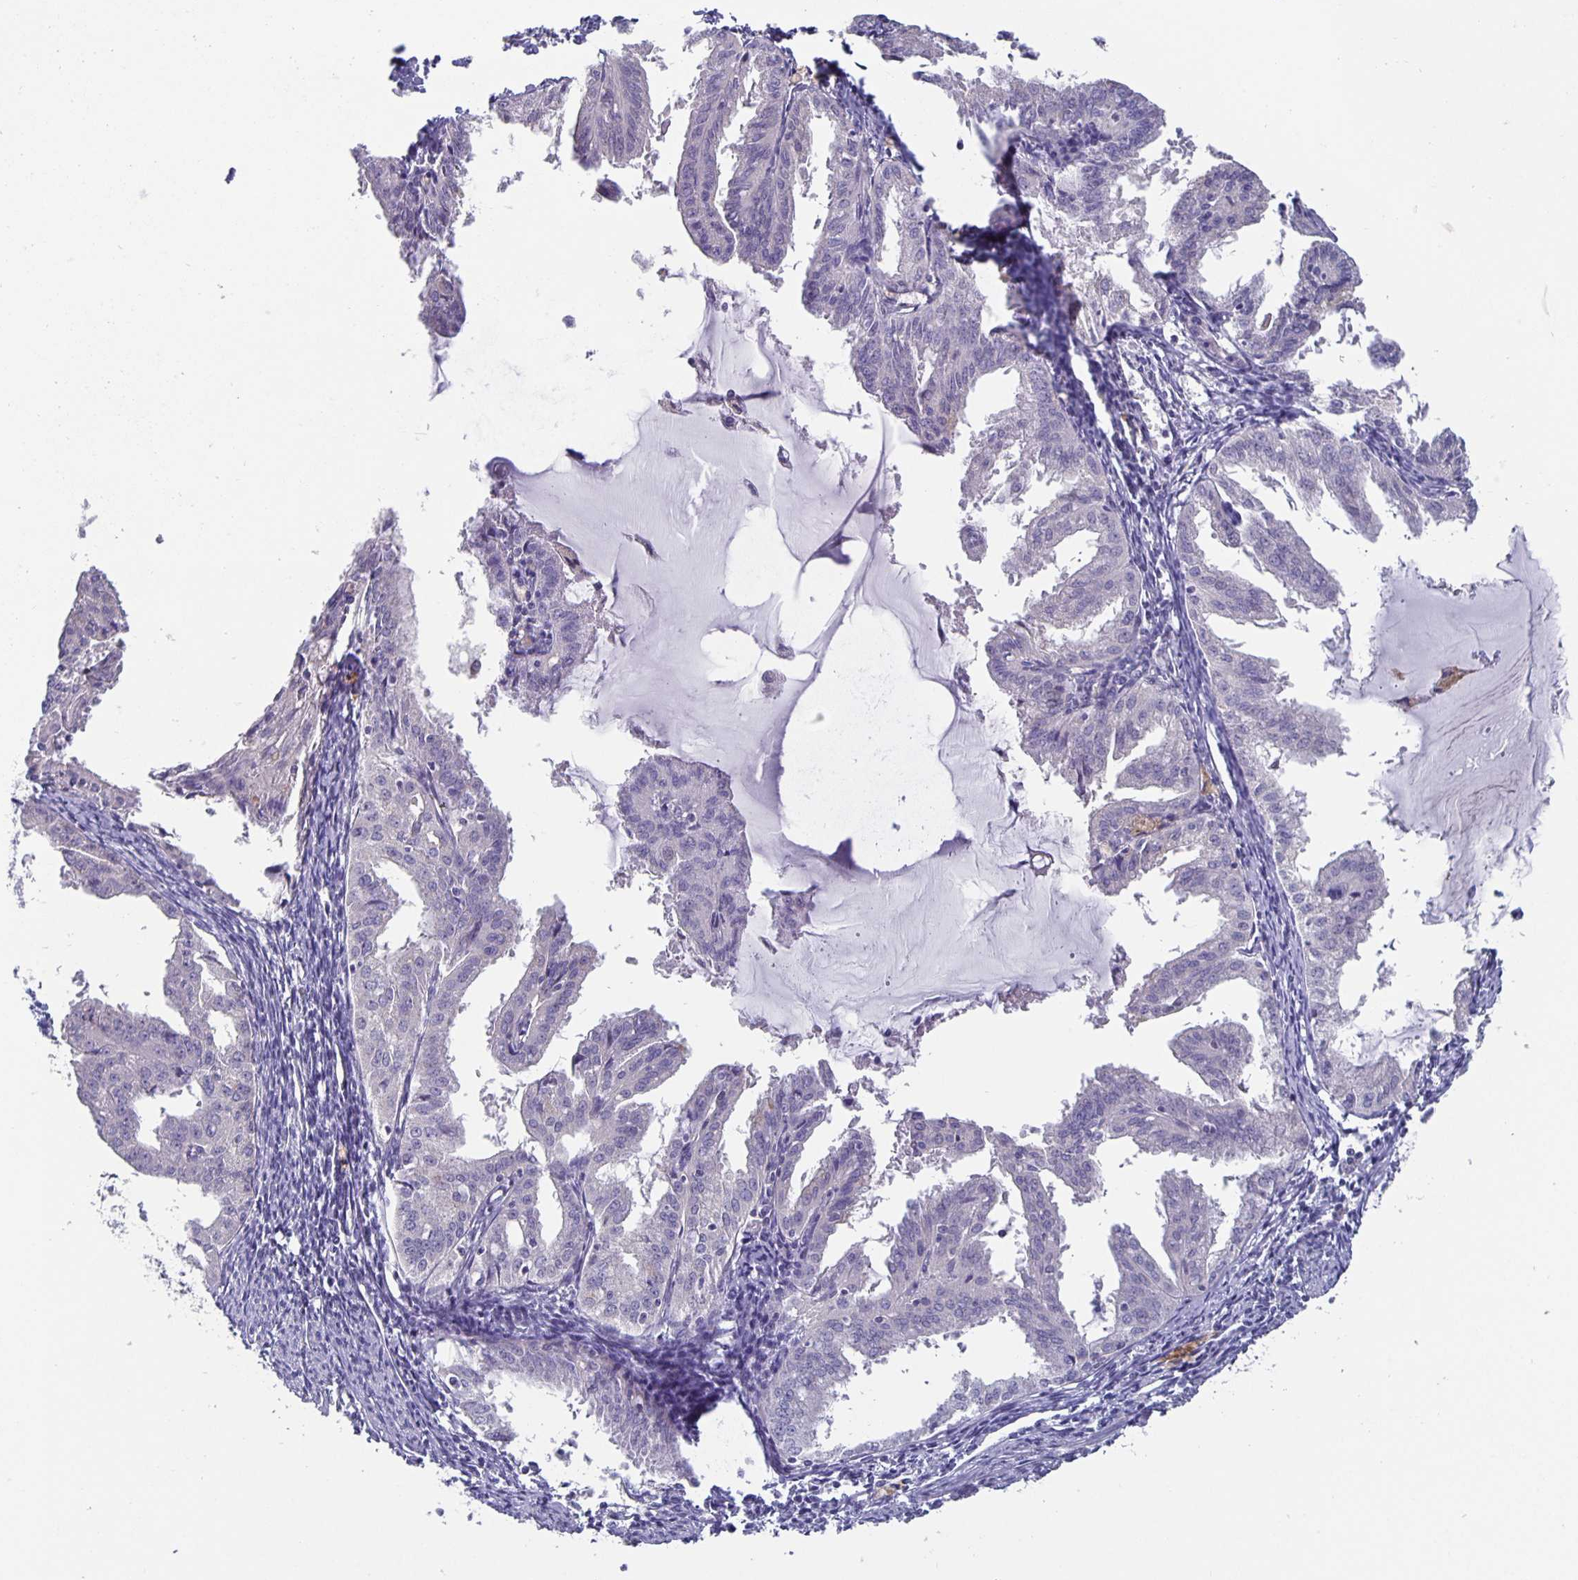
{"staining": {"intensity": "negative", "quantity": "none", "location": "none"}, "tissue": "endometrial cancer", "cell_type": "Tumor cells", "image_type": "cancer", "snomed": [{"axis": "morphology", "description": "Adenocarcinoma, NOS"}, {"axis": "topography", "description": "Endometrium"}], "caption": "Endometrial adenocarcinoma was stained to show a protein in brown. There is no significant positivity in tumor cells.", "gene": "GDF15", "patient": {"sex": "female", "age": 70}}